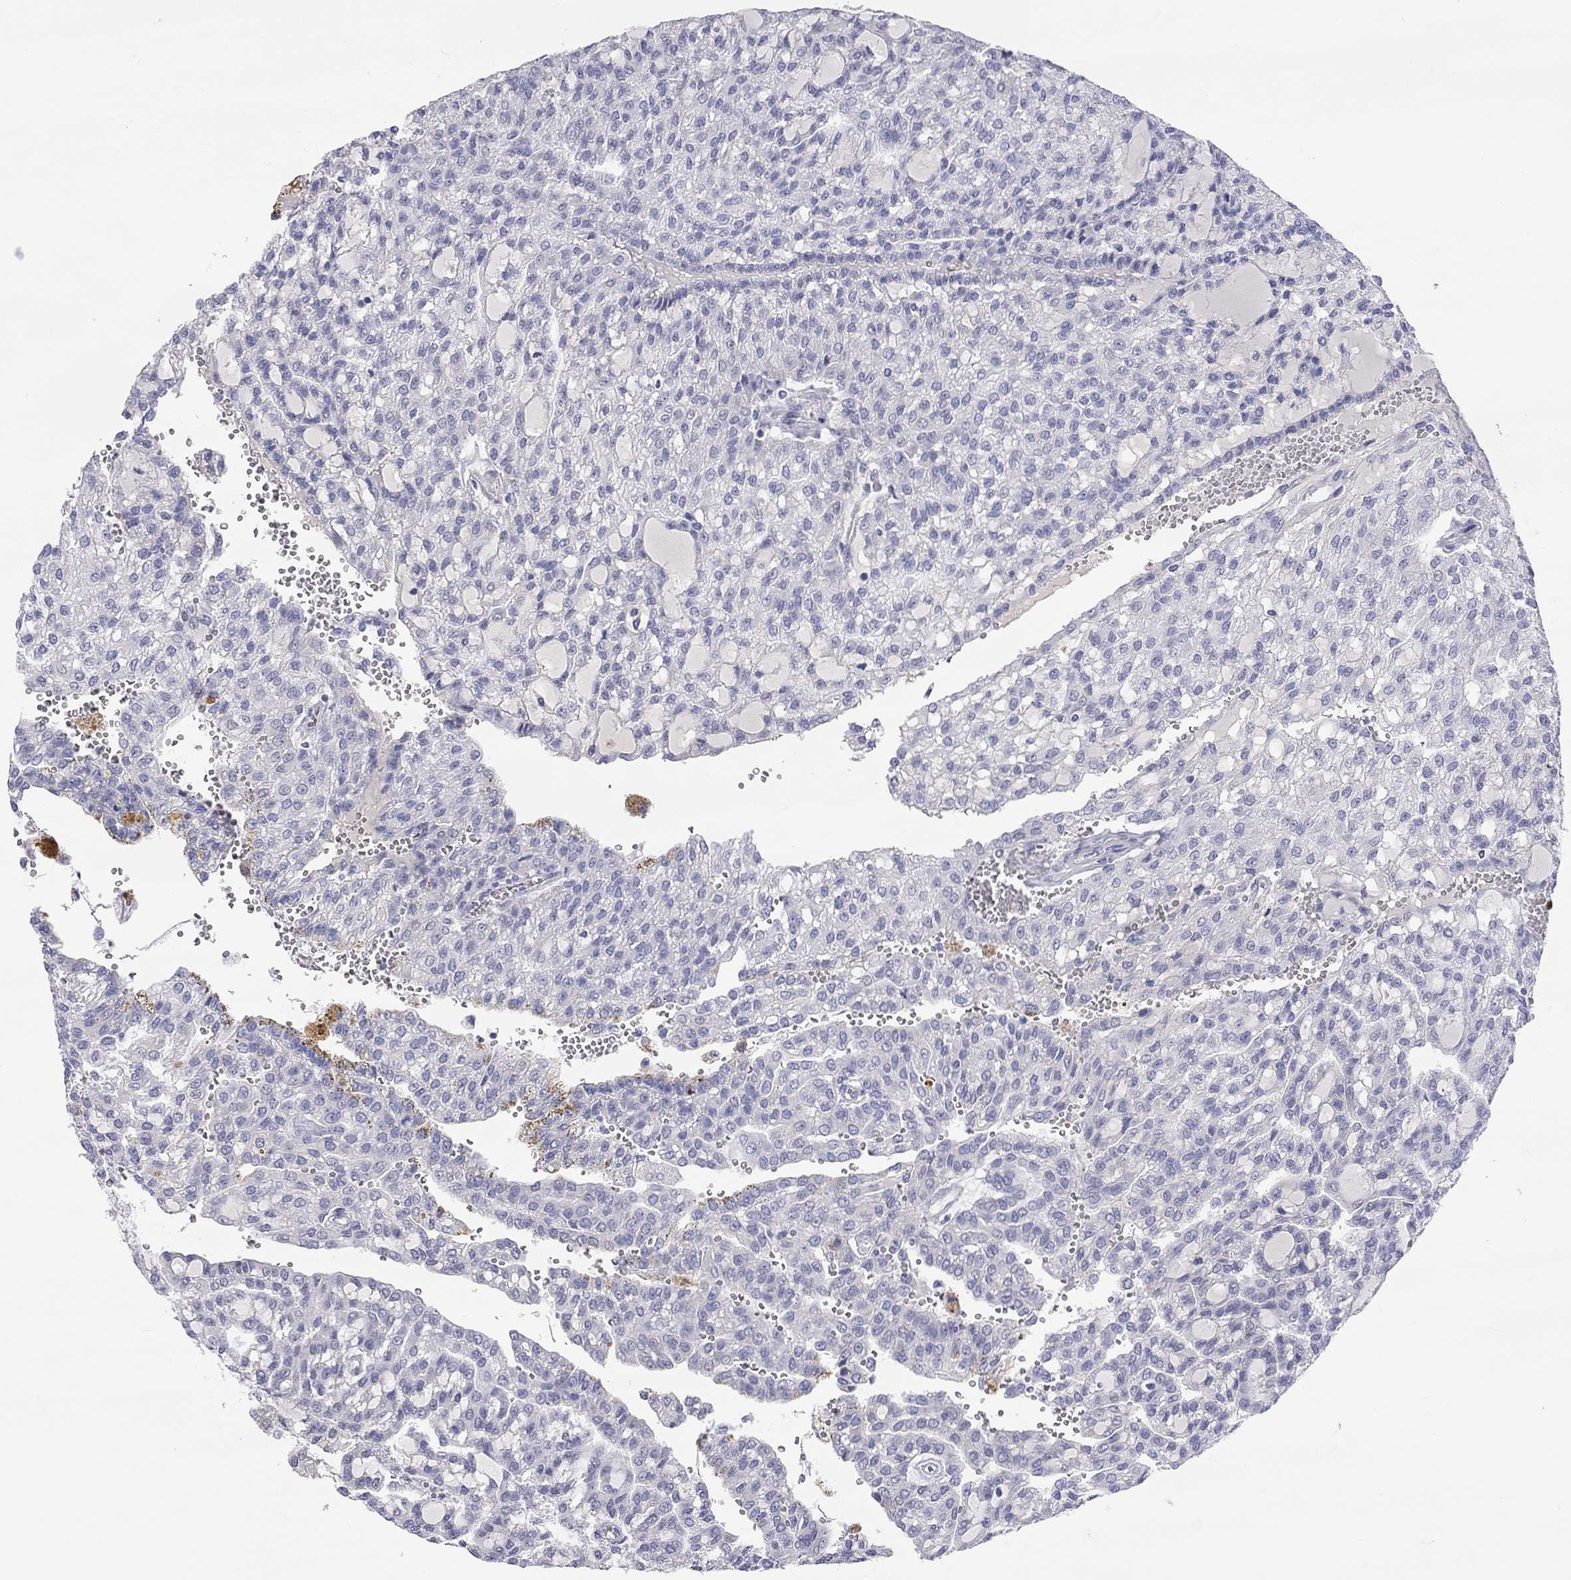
{"staining": {"intensity": "negative", "quantity": "none", "location": "none"}, "tissue": "renal cancer", "cell_type": "Tumor cells", "image_type": "cancer", "snomed": [{"axis": "morphology", "description": "Adenocarcinoma, NOS"}, {"axis": "topography", "description": "Kidney"}], "caption": "Micrograph shows no significant protein expression in tumor cells of renal cancer (adenocarcinoma).", "gene": "ST7L", "patient": {"sex": "male", "age": 63}}